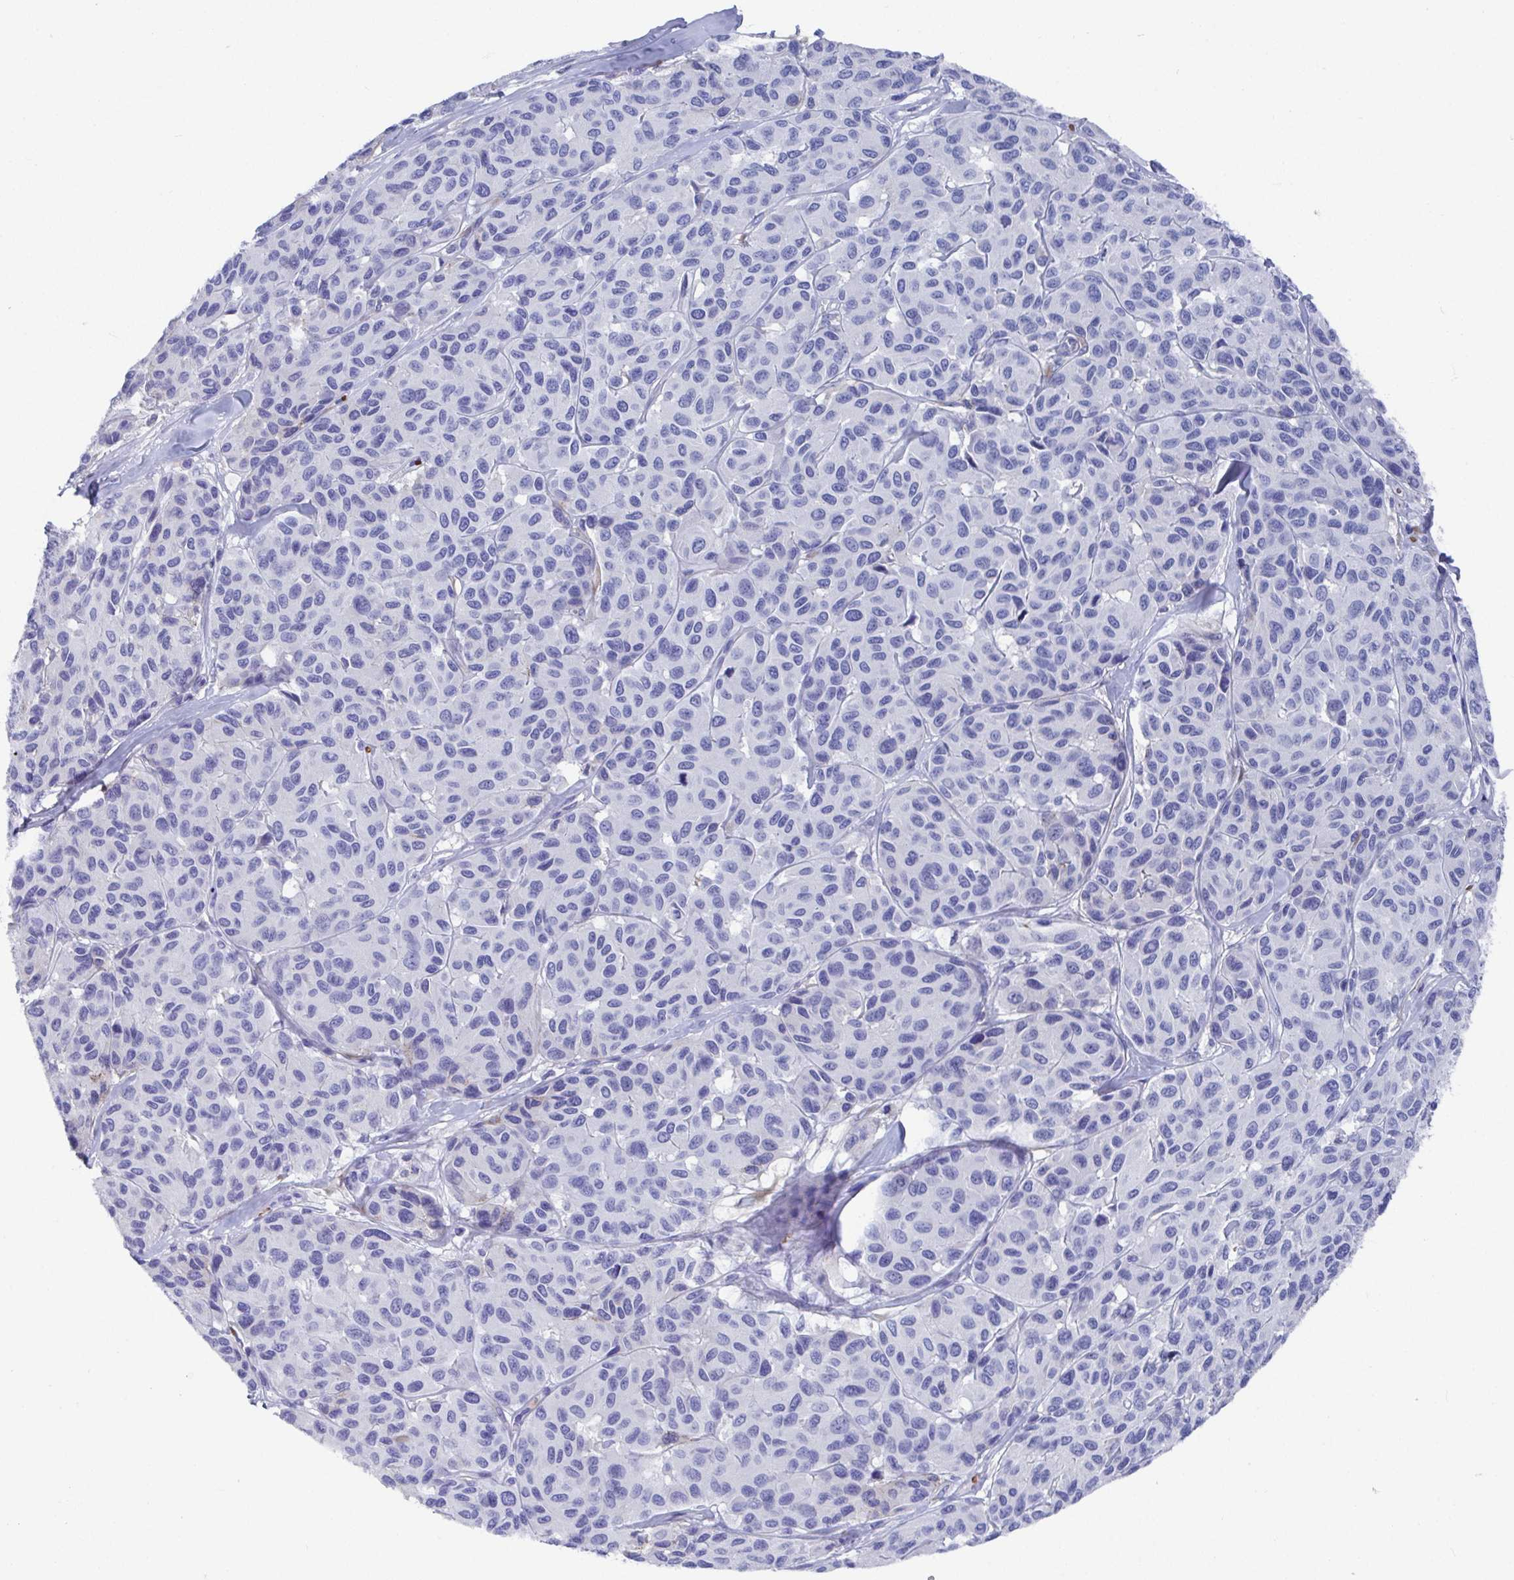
{"staining": {"intensity": "negative", "quantity": "none", "location": "none"}, "tissue": "melanoma", "cell_type": "Tumor cells", "image_type": "cancer", "snomed": [{"axis": "morphology", "description": "Malignant melanoma, NOS"}, {"axis": "topography", "description": "Skin"}], "caption": "A micrograph of malignant melanoma stained for a protein displays no brown staining in tumor cells.", "gene": "CLDN8", "patient": {"sex": "female", "age": 66}}